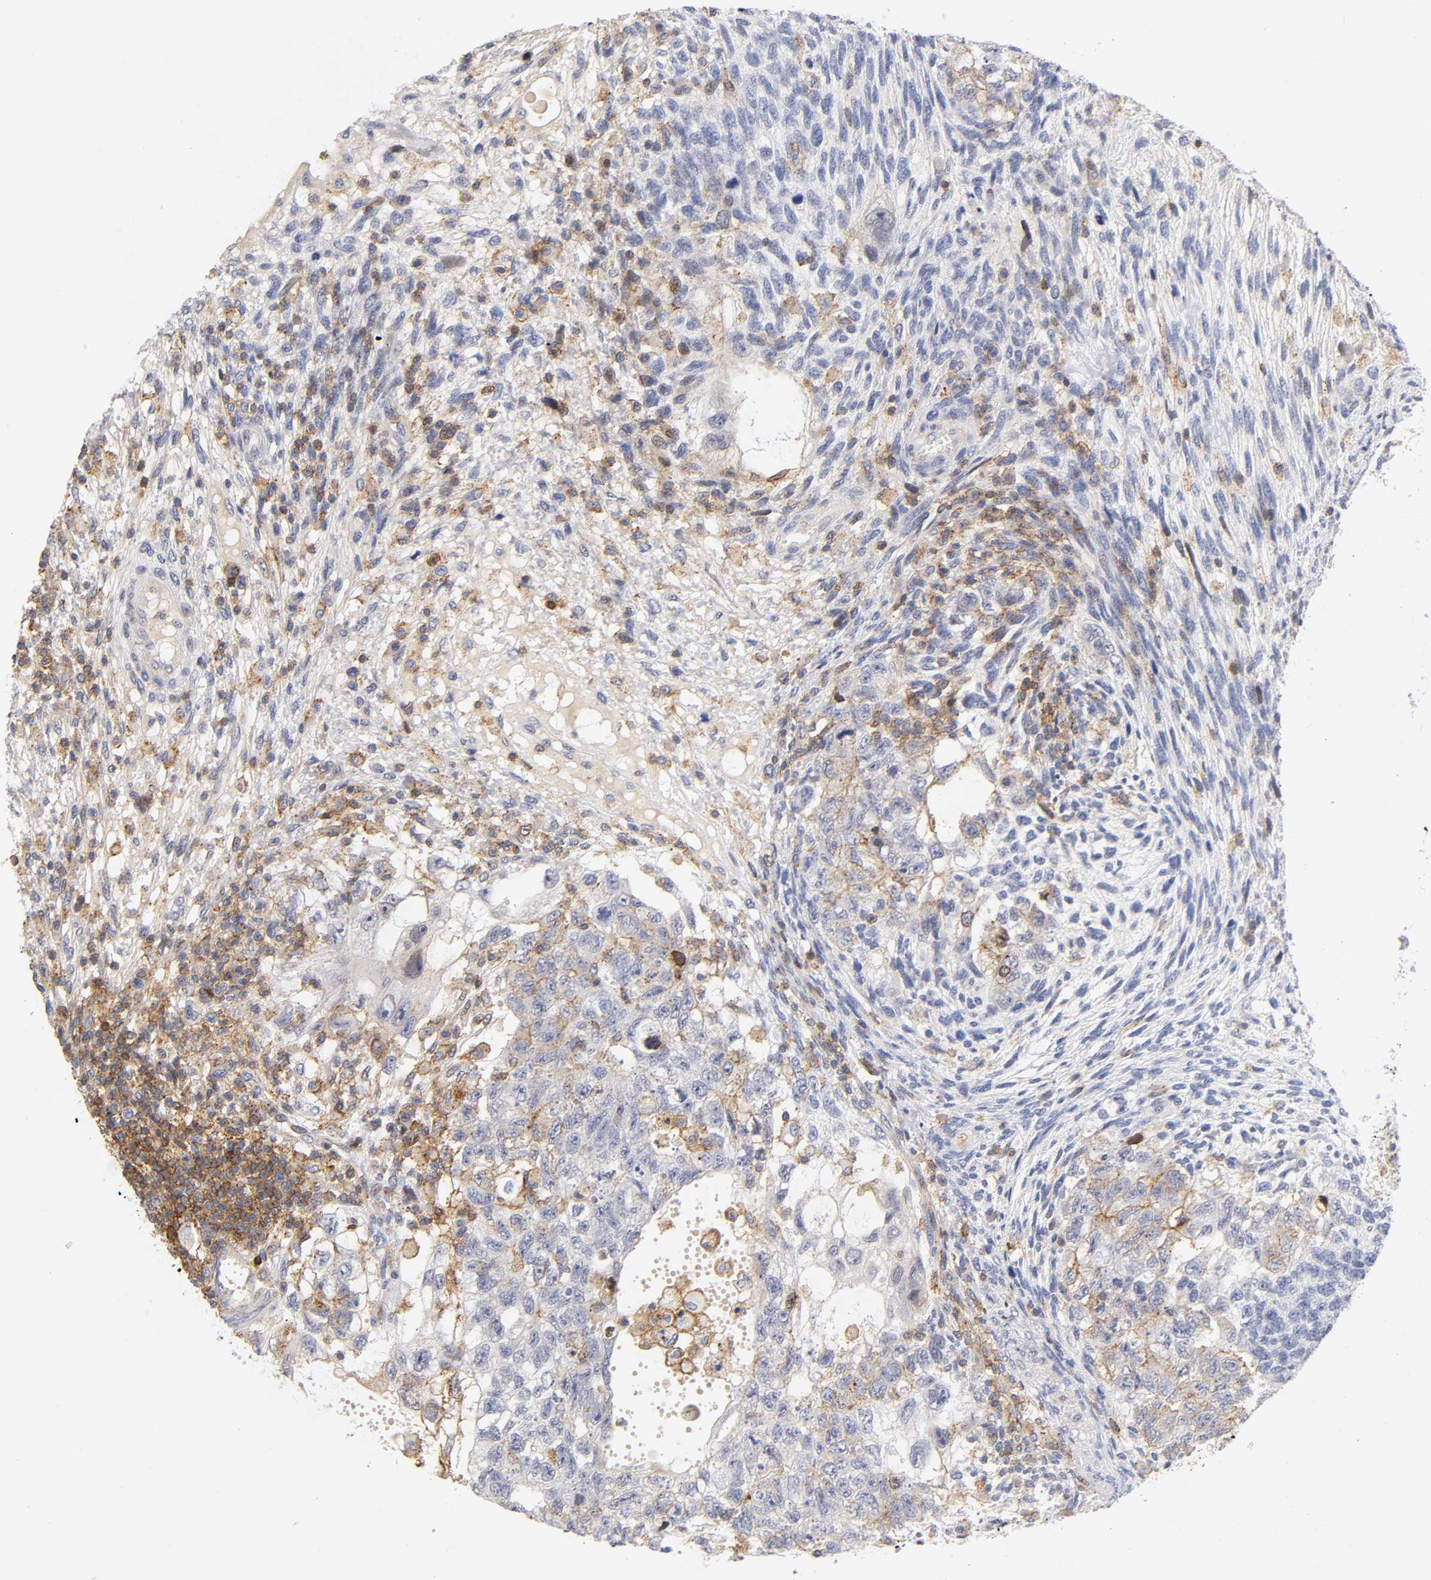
{"staining": {"intensity": "moderate", "quantity": "25%-75%", "location": "cytoplasmic/membranous"}, "tissue": "testis cancer", "cell_type": "Tumor cells", "image_type": "cancer", "snomed": [{"axis": "morphology", "description": "Normal tissue, NOS"}, {"axis": "morphology", "description": "Carcinoma, Embryonal, NOS"}, {"axis": "topography", "description": "Testis"}], "caption": "This micrograph exhibits immunohistochemistry staining of testis embryonal carcinoma, with medium moderate cytoplasmic/membranous expression in approximately 25%-75% of tumor cells.", "gene": "ANXA7", "patient": {"sex": "male", "age": 36}}